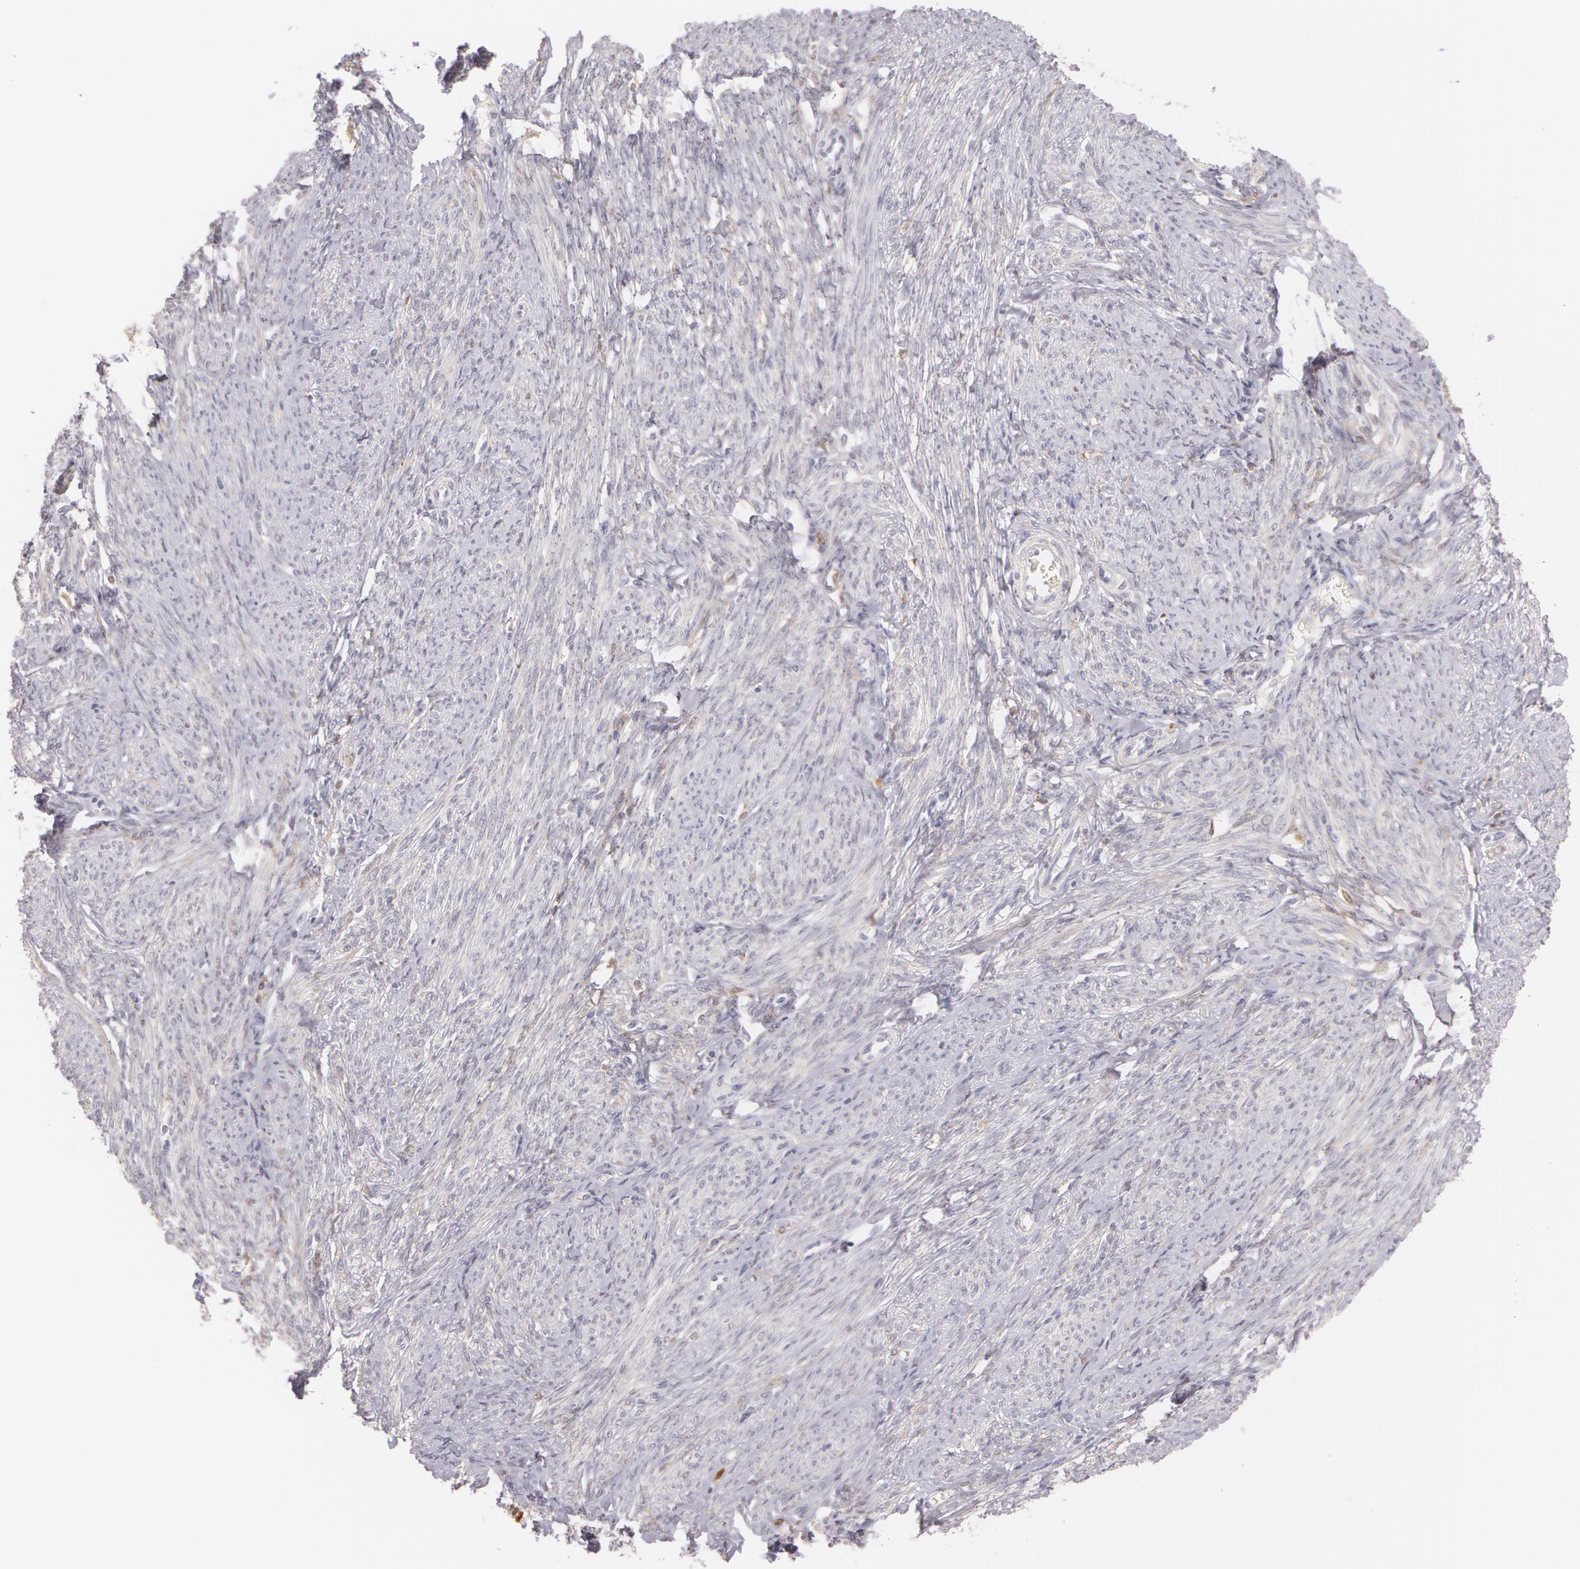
{"staining": {"intensity": "weak", "quantity": "<25%", "location": "nuclear"}, "tissue": "smooth muscle", "cell_type": "Smooth muscle cells", "image_type": "normal", "snomed": [{"axis": "morphology", "description": "Normal tissue, NOS"}, {"axis": "topography", "description": "Smooth muscle"}, {"axis": "topography", "description": "Cervix"}], "caption": "This image is of normal smooth muscle stained with IHC to label a protein in brown with the nuclei are counter-stained blue. There is no positivity in smooth muscle cells. (Immunohistochemistry (ihc), brightfield microscopy, high magnification).", "gene": "LBP", "patient": {"sex": "female", "age": 70}}